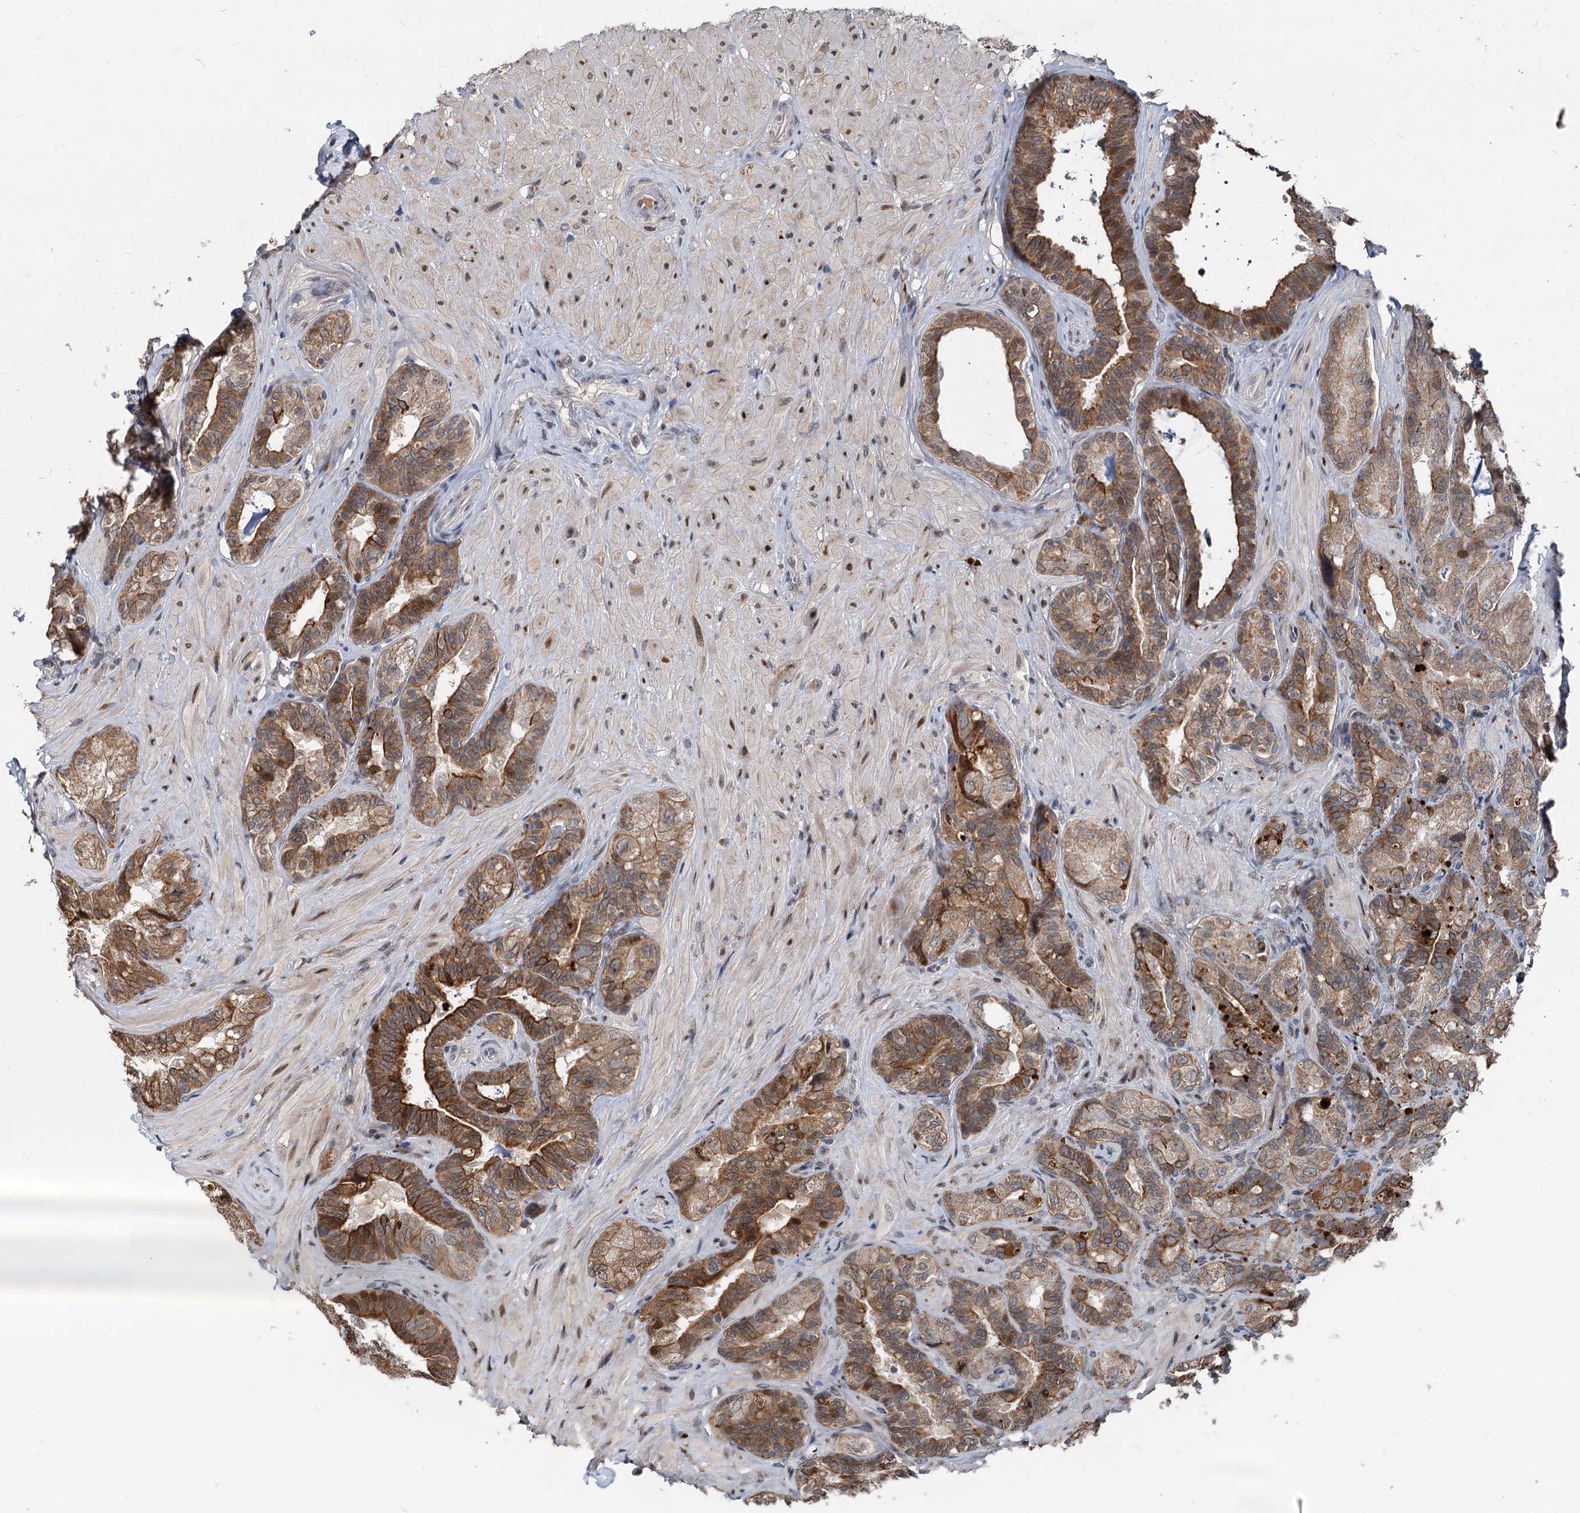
{"staining": {"intensity": "moderate", "quantity": ">75%", "location": "cytoplasmic/membranous"}, "tissue": "seminal vesicle", "cell_type": "Glandular cells", "image_type": "normal", "snomed": [{"axis": "morphology", "description": "Normal tissue, NOS"}, {"axis": "topography", "description": "Prostate and seminal vesicle, NOS"}, {"axis": "topography", "description": "Prostate"}, {"axis": "topography", "description": "Seminal veicle"}], "caption": "Seminal vesicle stained for a protein (brown) exhibits moderate cytoplasmic/membranous positive expression in approximately >75% of glandular cells.", "gene": "RITA1", "patient": {"sex": "male", "age": 67}}